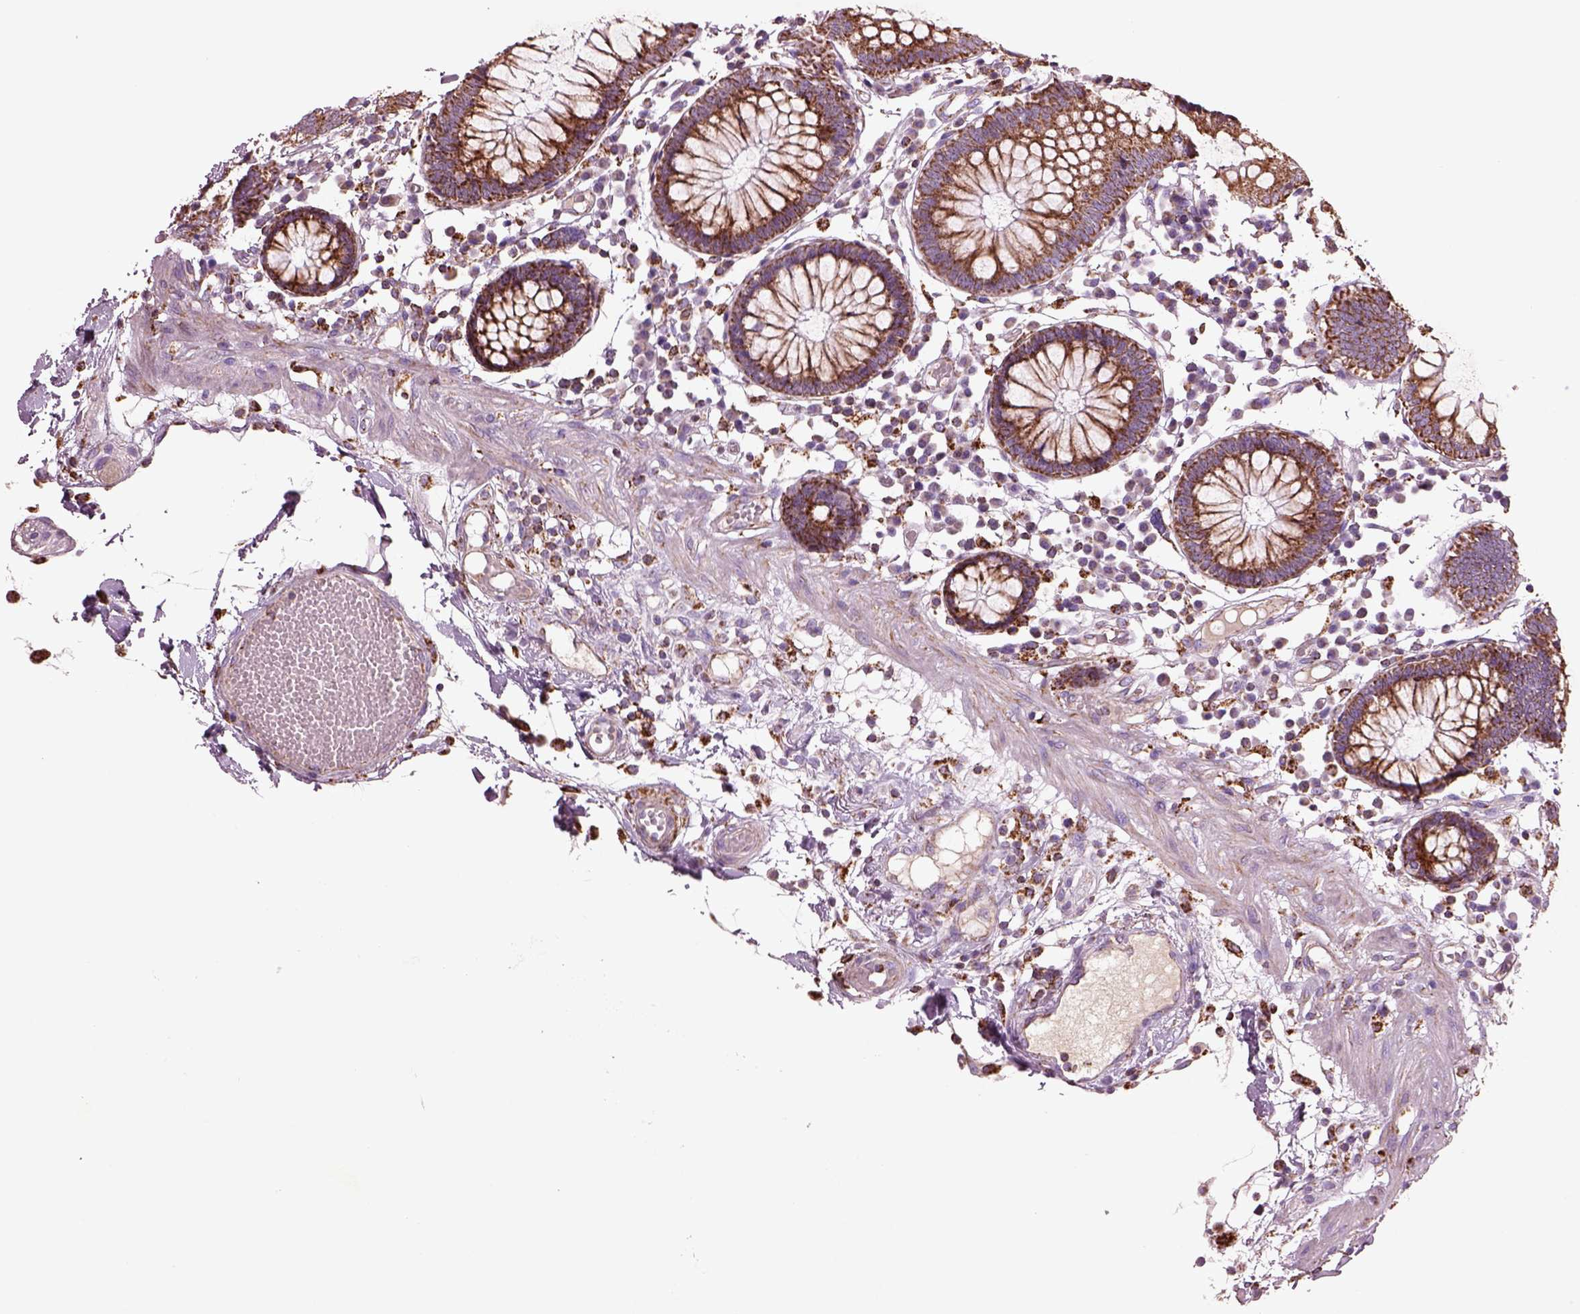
{"staining": {"intensity": "weak", "quantity": ">75%", "location": "cytoplasmic/membranous"}, "tissue": "colon", "cell_type": "Endothelial cells", "image_type": "normal", "snomed": [{"axis": "morphology", "description": "Normal tissue, NOS"}, {"axis": "morphology", "description": "Adenocarcinoma, NOS"}, {"axis": "topography", "description": "Colon"}], "caption": "Unremarkable colon was stained to show a protein in brown. There is low levels of weak cytoplasmic/membranous staining in about >75% of endothelial cells. (Stains: DAB in brown, nuclei in blue, Microscopy: brightfield microscopy at high magnification).", "gene": "SLC25A24", "patient": {"sex": "male", "age": 83}}